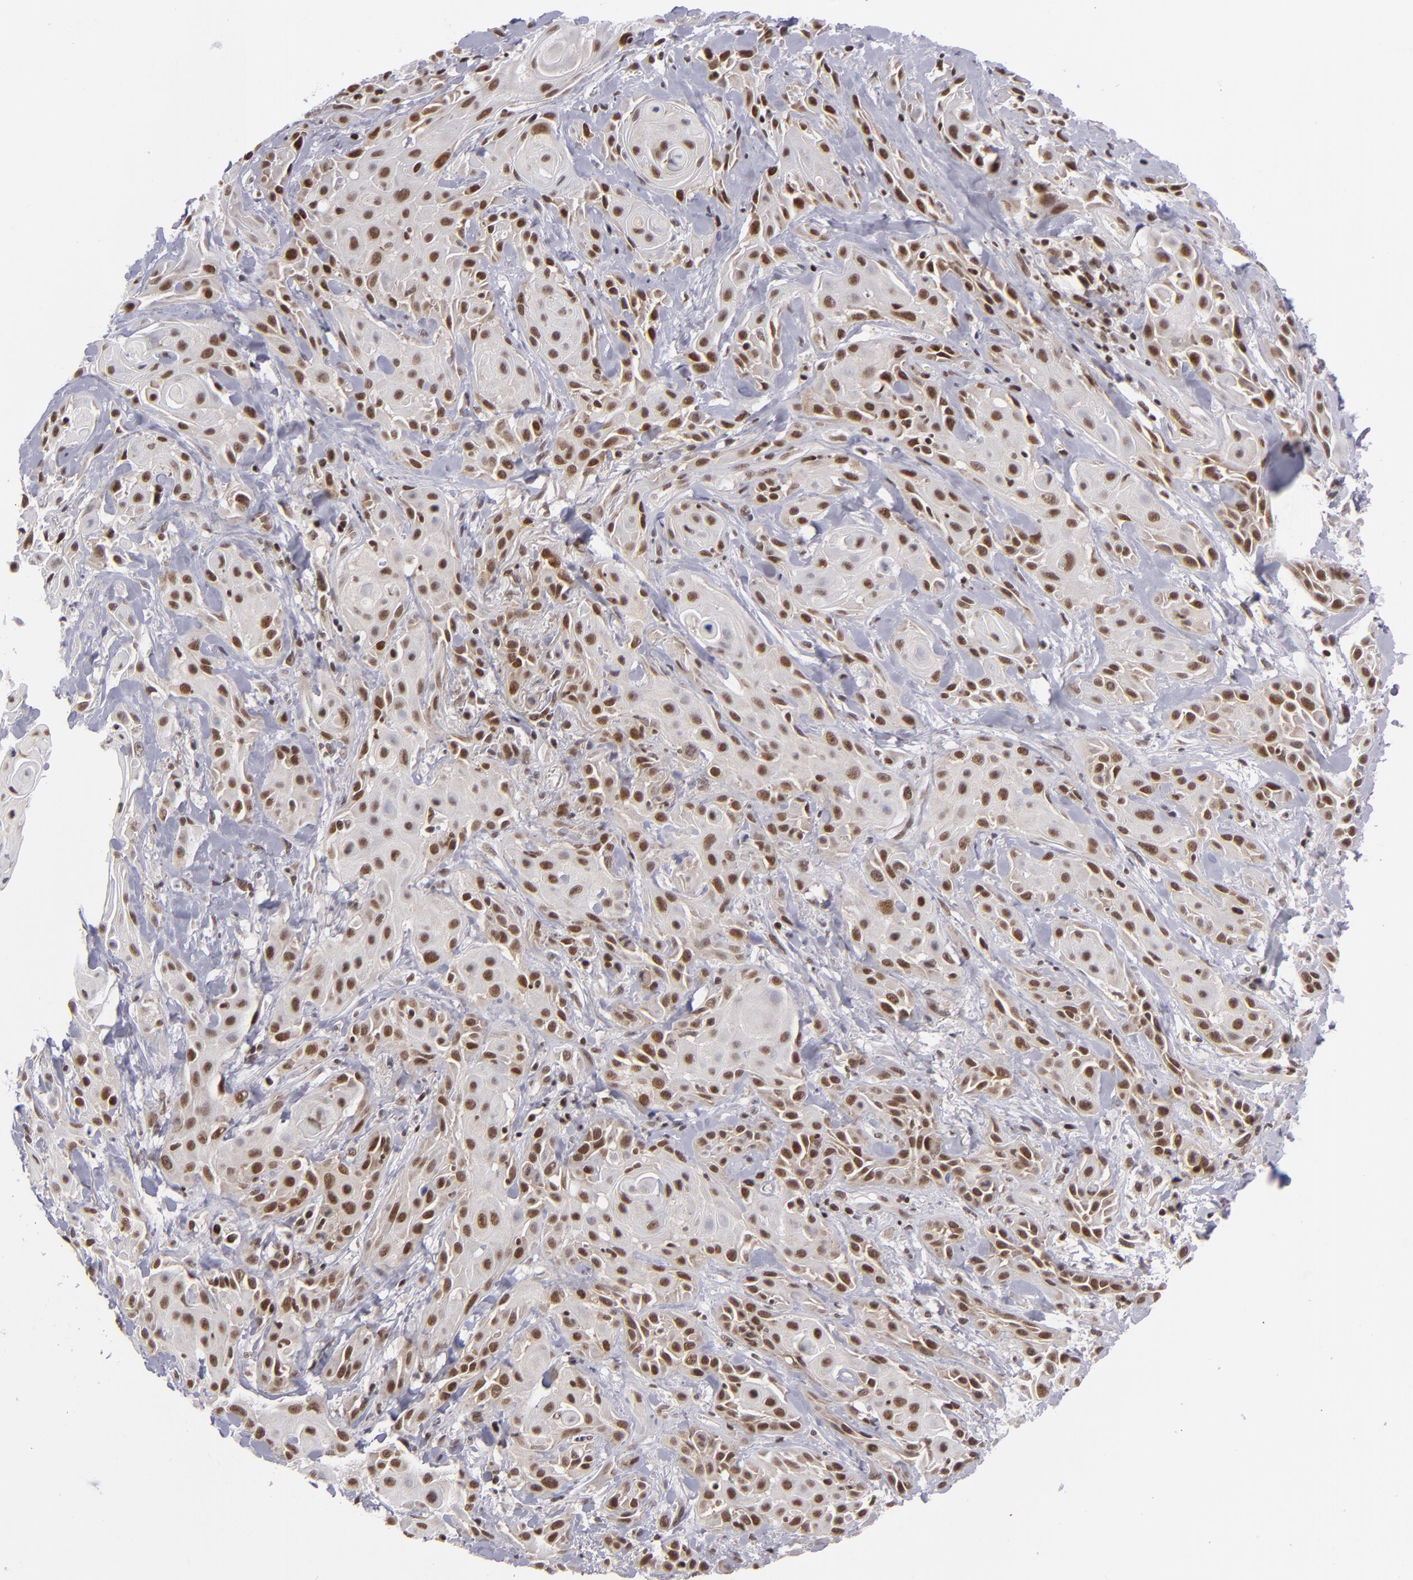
{"staining": {"intensity": "moderate", "quantity": ">75%", "location": "nuclear"}, "tissue": "skin cancer", "cell_type": "Tumor cells", "image_type": "cancer", "snomed": [{"axis": "morphology", "description": "Squamous cell carcinoma, NOS"}, {"axis": "topography", "description": "Skin"}, {"axis": "topography", "description": "Anal"}], "caption": "Skin cancer (squamous cell carcinoma) stained with a brown dye demonstrates moderate nuclear positive expression in about >75% of tumor cells.", "gene": "MLLT3", "patient": {"sex": "male", "age": 64}}